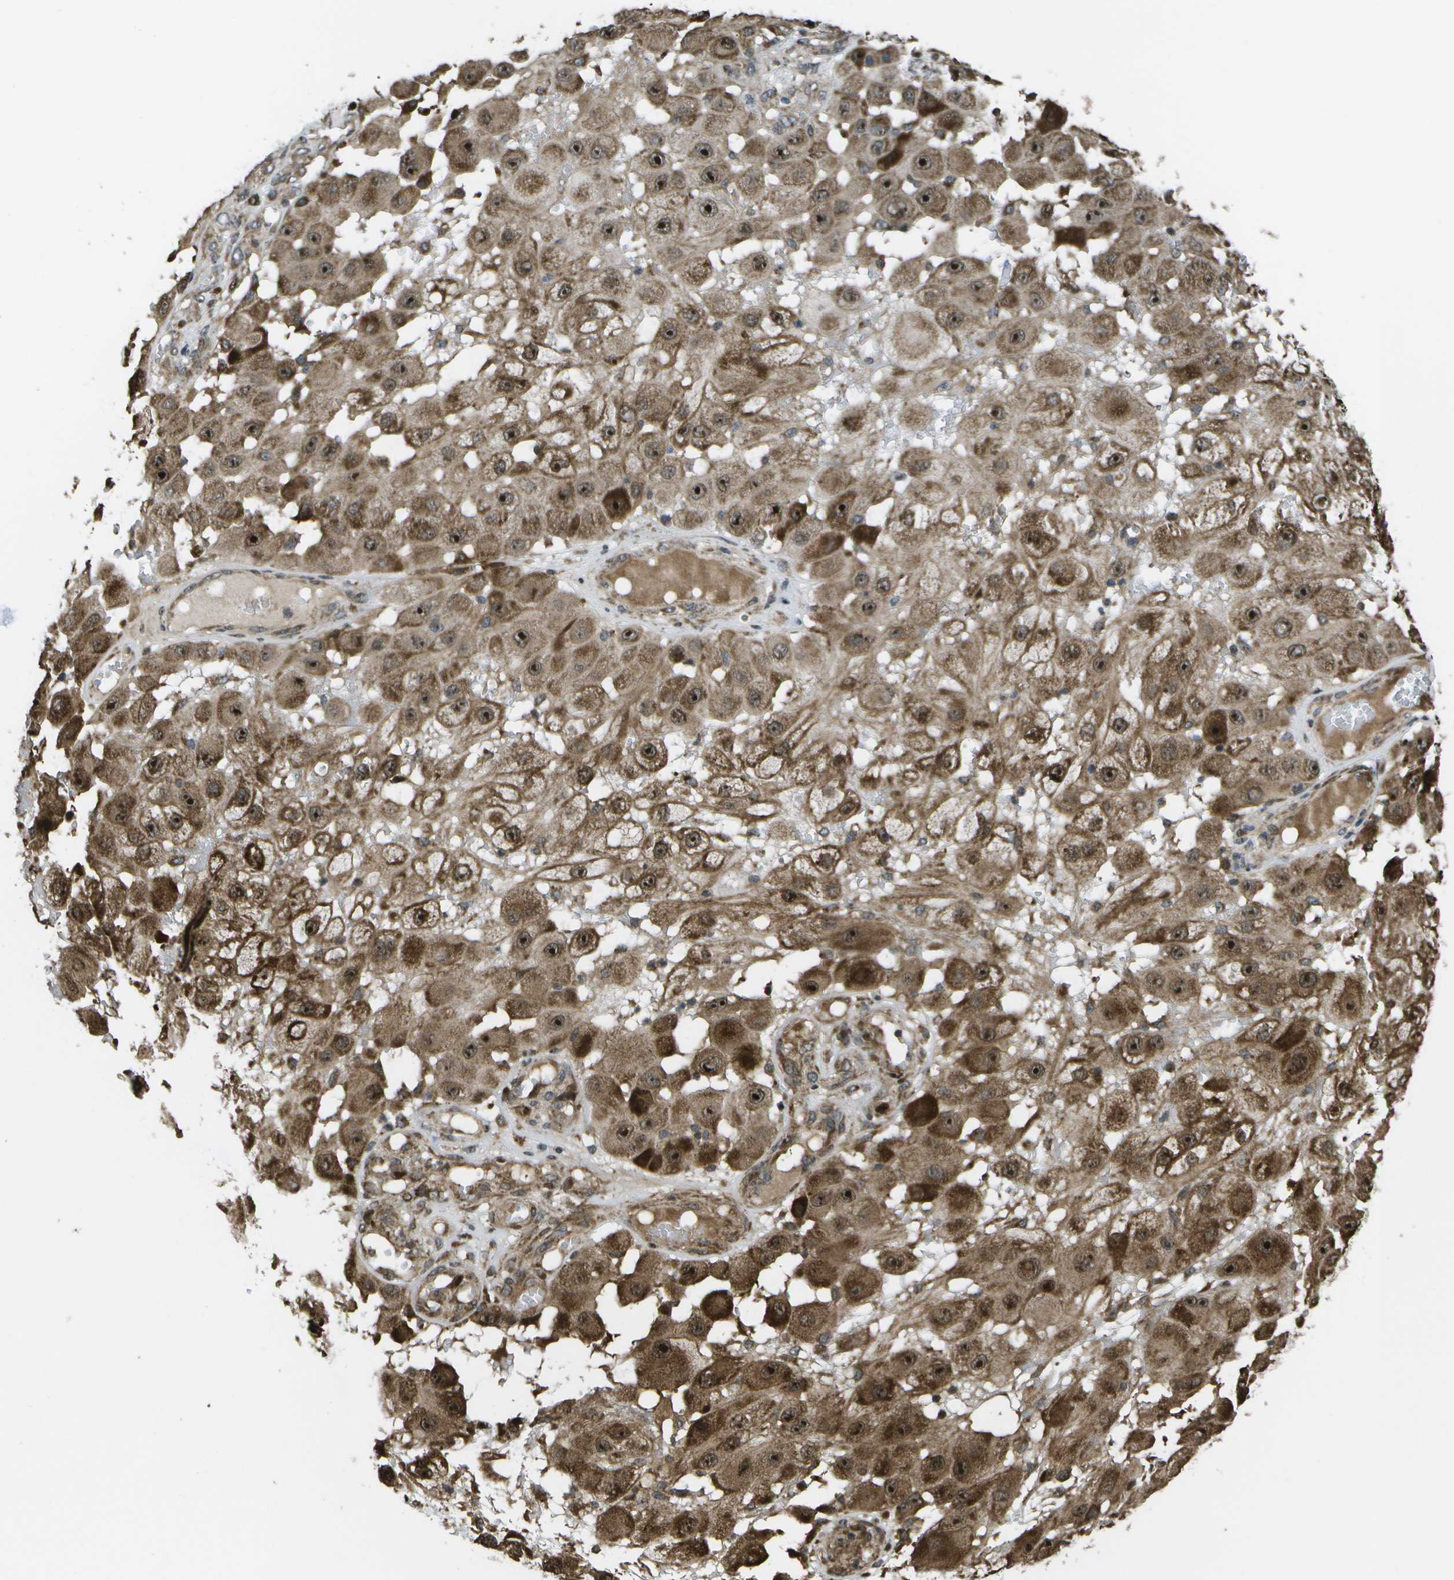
{"staining": {"intensity": "moderate", "quantity": ">75%", "location": "cytoplasmic/membranous,nuclear"}, "tissue": "melanoma", "cell_type": "Tumor cells", "image_type": "cancer", "snomed": [{"axis": "morphology", "description": "Malignant melanoma, NOS"}, {"axis": "topography", "description": "Skin"}], "caption": "IHC micrograph of neoplastic tissue: melanoma stained using IHC reveals medium levels of moderate protein expression localized specifically in the cytoplasmic/membranous and nuclear of tumor cells, appearing as a cytoplasmic/membranous and nuclear brown color.", "gene": "AXIN2", "patient": {"sex": "female", "age": 81}}